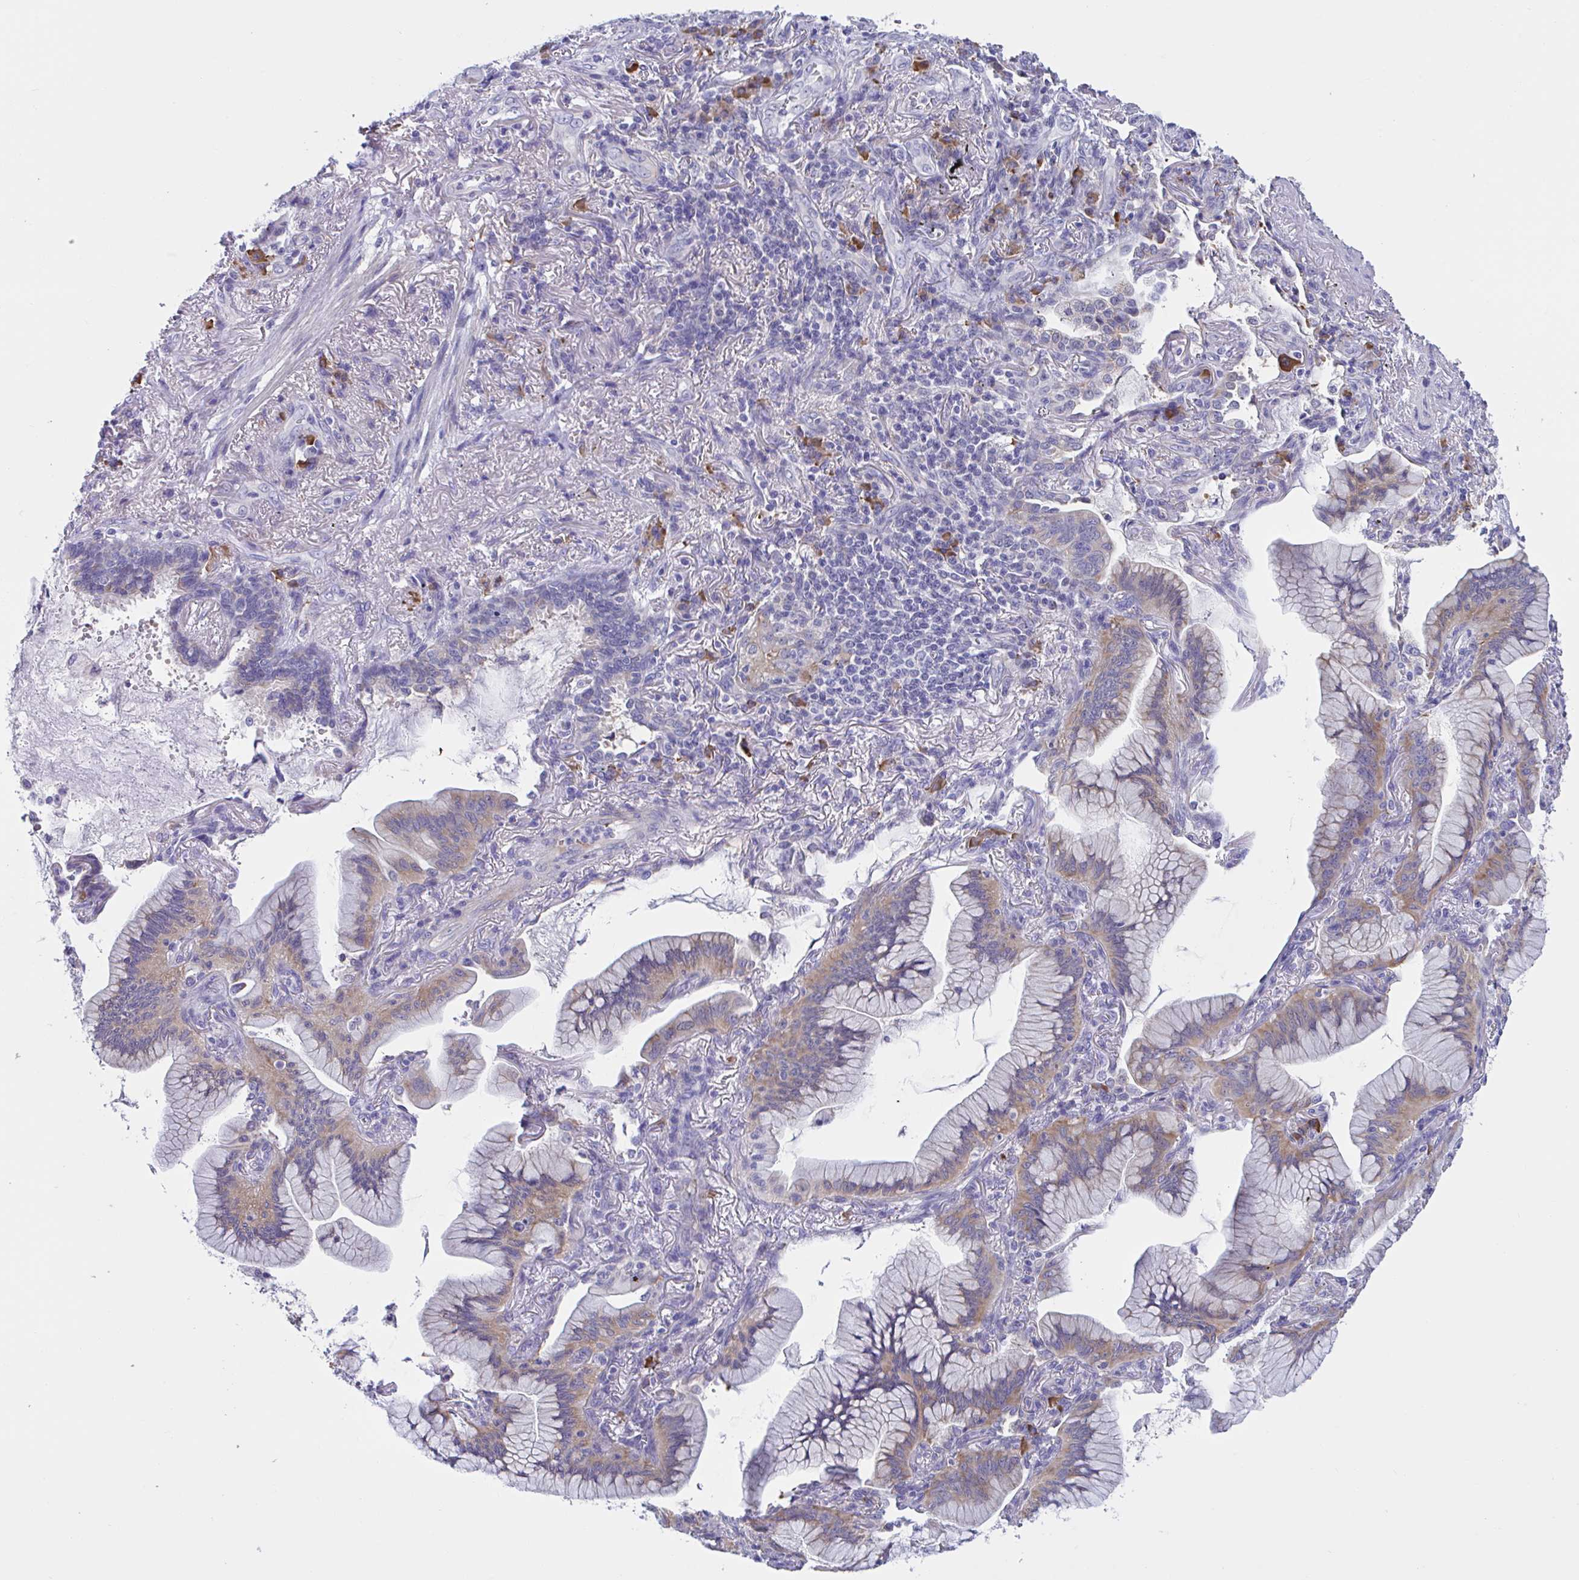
{"staining": {"intensity": "weak", "quantity": ">75%", "location": "cytoplasmic/membranous"}, "tissue": "lung cancer", "cell_type": "Tumor cells", "image_type": "cancer", "snomed": [{"axis": "morphology", "description": "Adenocarcinoma, NOS"}, {"axis": "topography", "description": "Lung"}], "caption": "Tumor cells show weak cytoplasmic/membranous staining in about >75% of cells in lung cancer. (DAB = brown stain, brightfield microscopy at high magnification).", "gene": "MS4A14", "patient": {"sex": "male", "age": 77}}